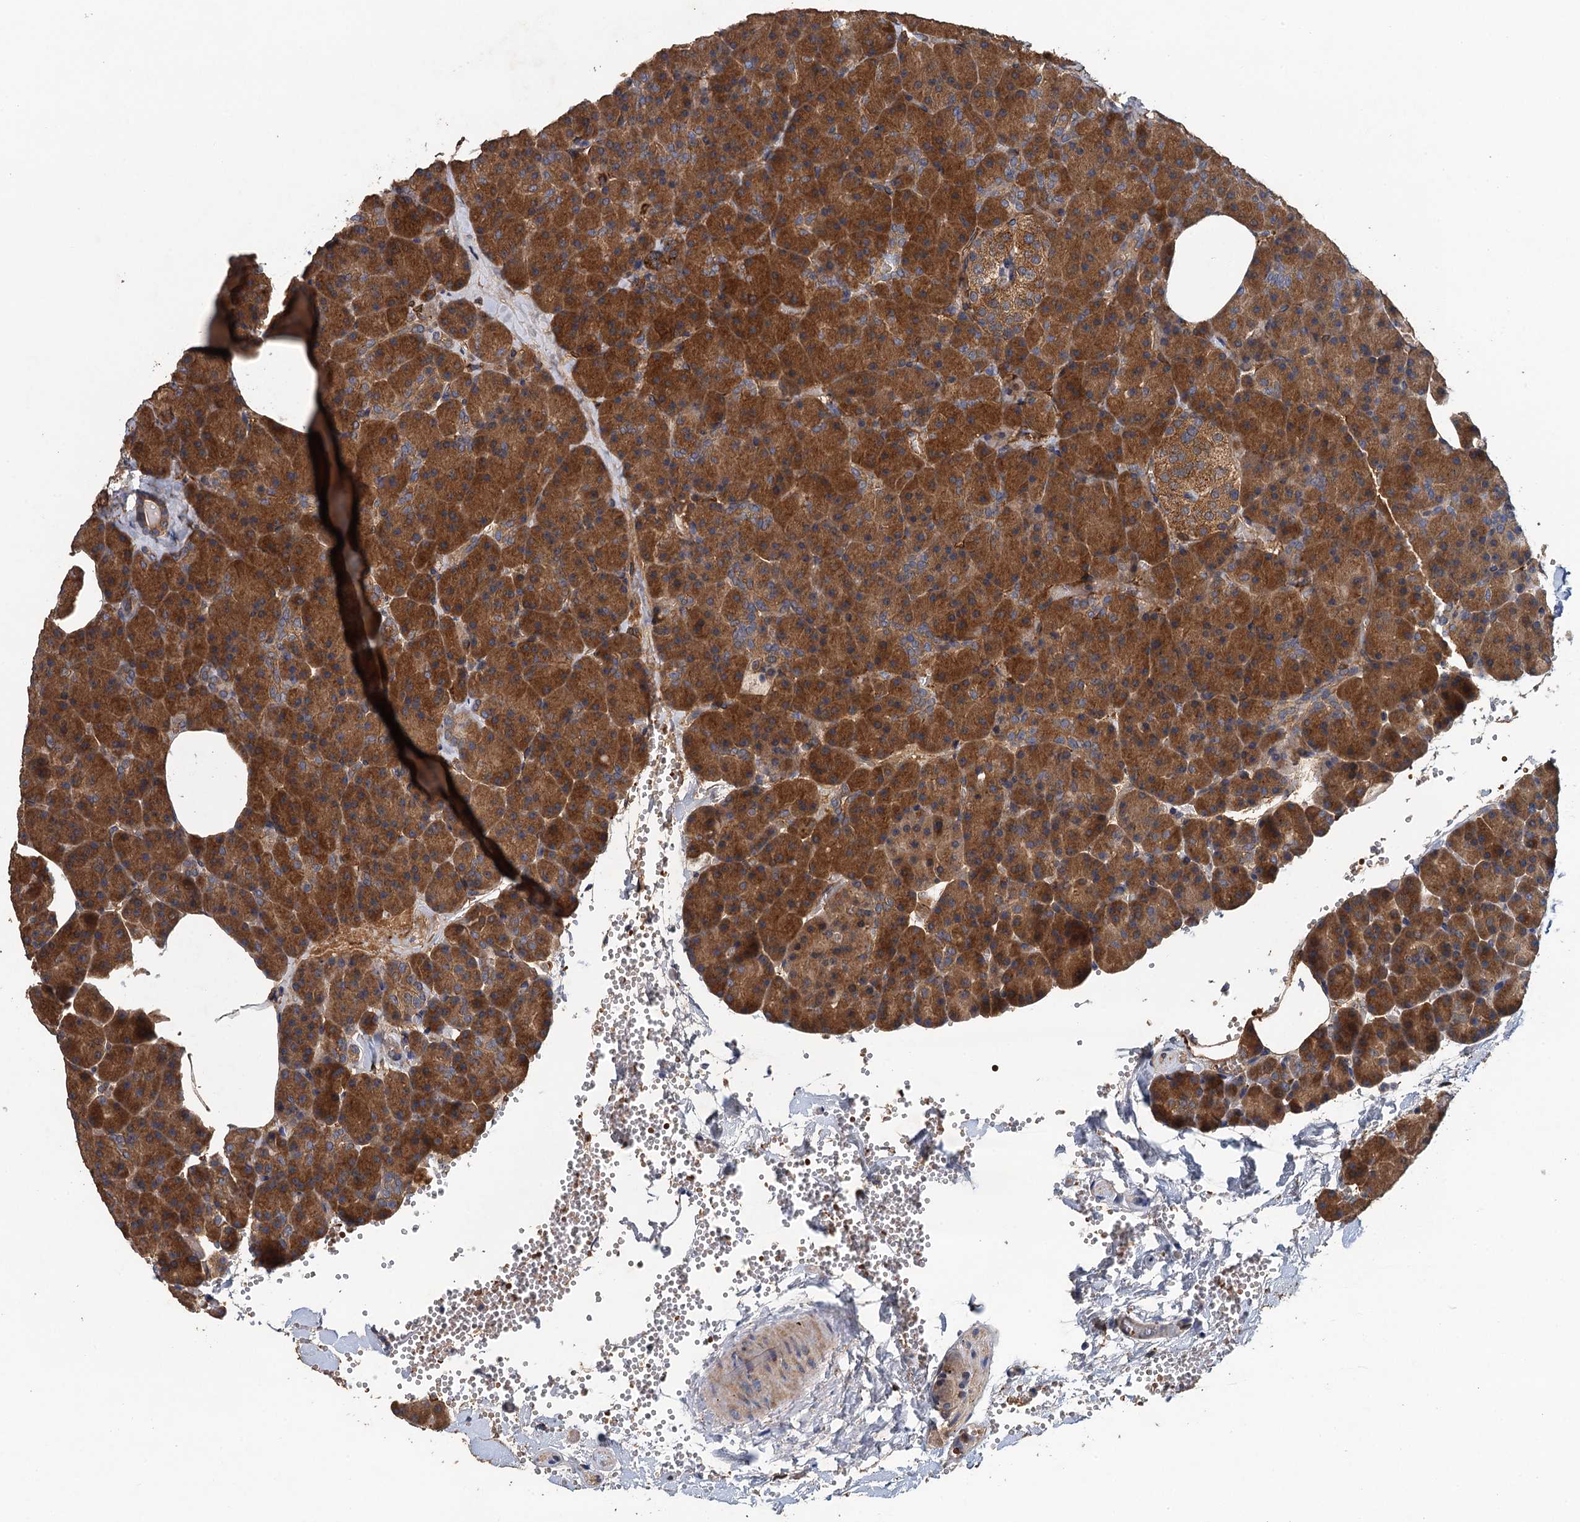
{"staining": {"intensity": "strong", "quantity": ">75%", "location": "cytoplasmic/membranous"}, "tissue": "pancreas", "cell_type": "Exocrine glandular cells", "image_type": "normal", "snomed": [{"axis": "morphology", "description": "Normal tissue, NOS"}, {"axis": "morphology", "description": "Carcinoid, malignant, NOS"}, {"axis": "topography", "description": "Pancreas"}], "caption": "Immunohistochemistry (DAB) staining of normal pancreas reveals strong cytoplasmic/membranous protein staining in about >75% of exocrine glandular cells.", "gene": "RSAD2", "patient": {"sex": "female", "age": 35}}